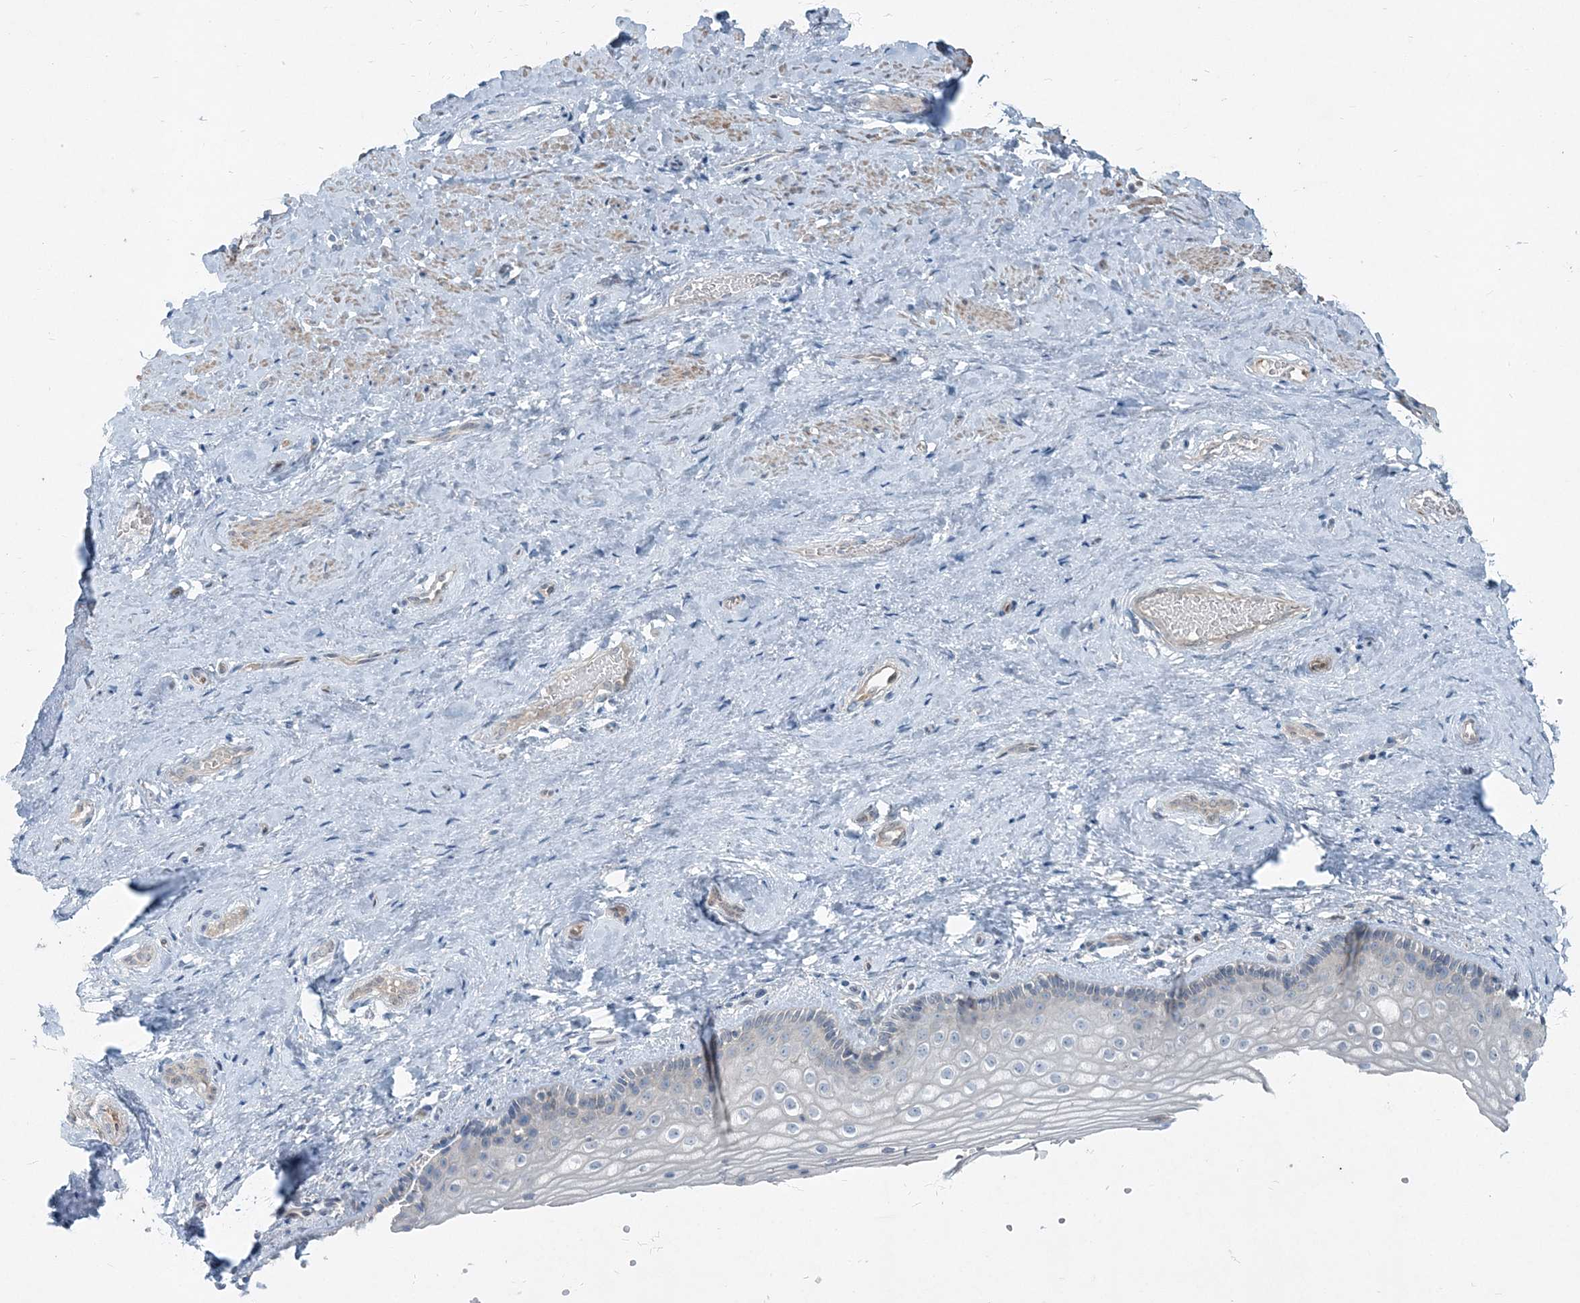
{"staining": {"intensity": "weak", "quantity": "<25%", "location": "cytoplasmic/membranous"}, "tissue": "vagina", "cell_type": "Squamous epithelial cells", "image_type": "normal", "snomed": [{"axis": "morphology", "description": "Normal tissue, NOS"}, {"axis": "topography", "description": "Vagina"}], "caption": "IHC of normal vagina displays no expression in squamous epithelial cells.", "gene": "ARMH1", "patient": {"sex": "female", "age": 46}}